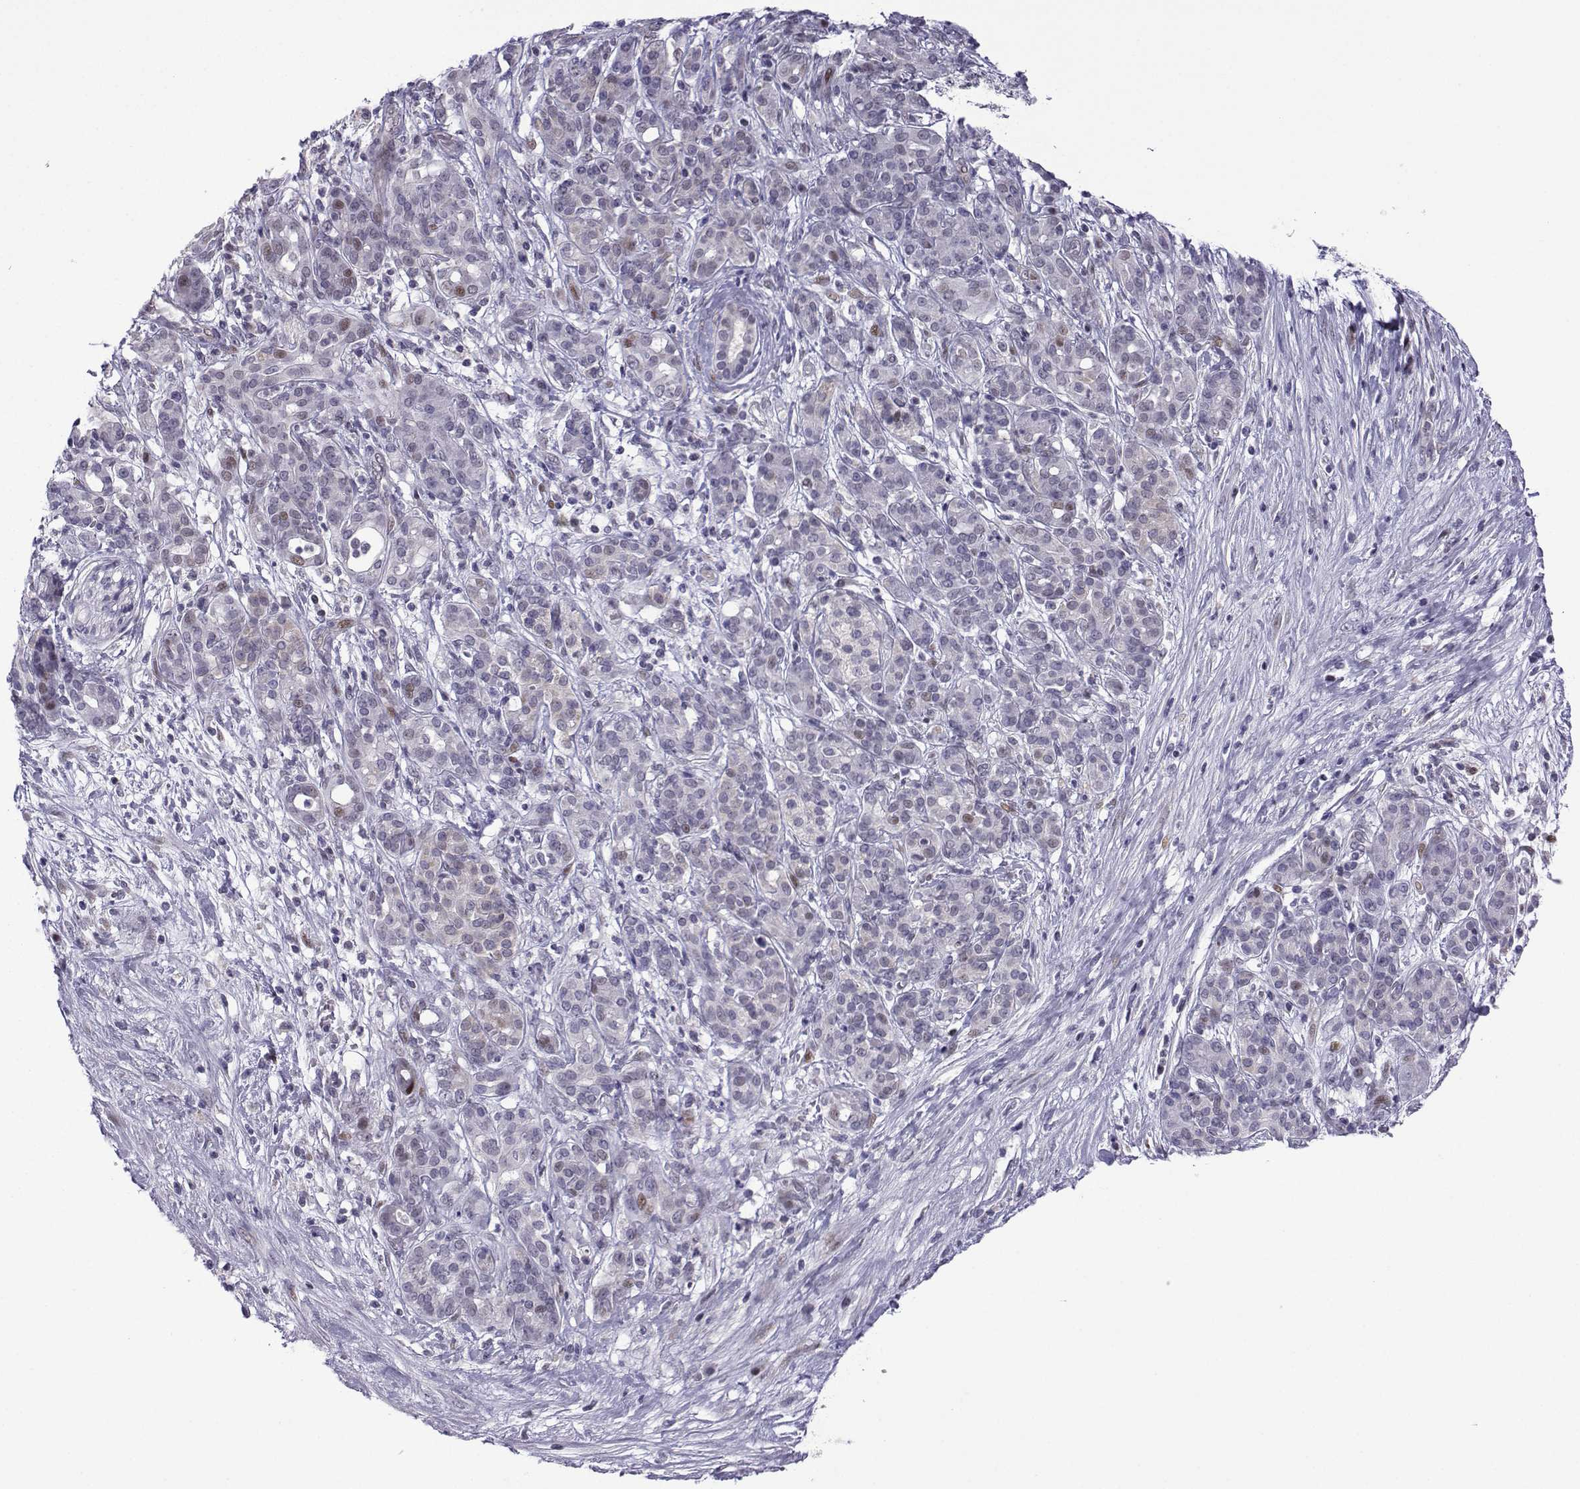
{"staining": {"intensity": "negative", "quantity": "none", "location": "none"}, "tissue": "pancreatic cancer", "cell_type": "Tumor cells", "image_type": "cancer", "snomed": [{"axis": "morphology", "description": "Adenocarcinoma, NOS"}, {"axis": "topography", "description": "Pancreas"}], "caption": "Tumor cells are negative for brown protein staining in pancreatic cancer.", "gene": "CFAP70", "patient": {"sex": "male", "age": 44}}